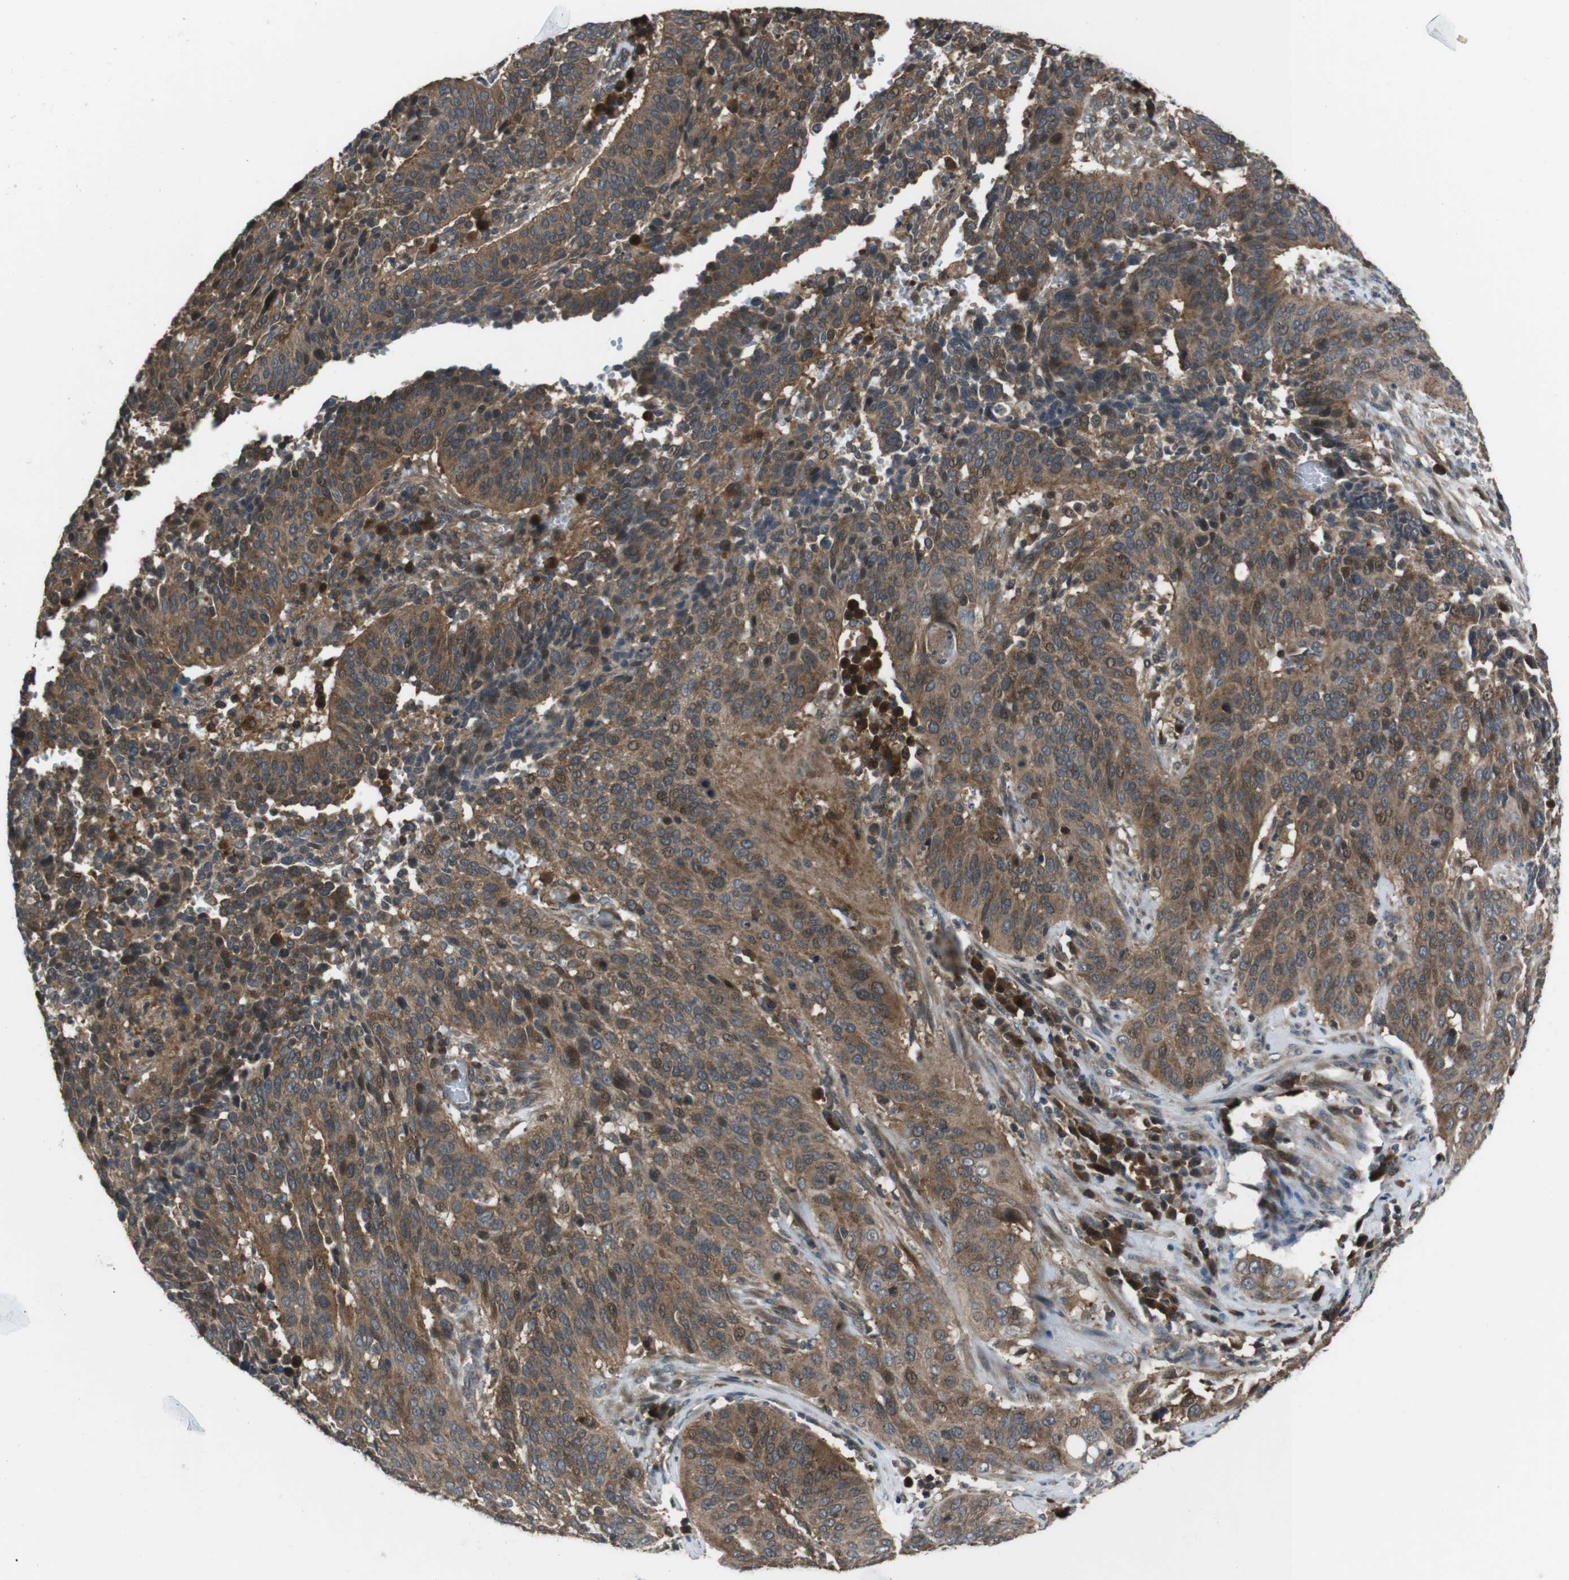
{"staining": {"intensity": "moderate", "quantity": ">75%", "location": "cytoplasmic/membranous,nuclear"}, "tissue": "cervical cancer", "cell_type": "Tumor cells", "image_type": "cancer", "snomed": [{"axis": "morphology", "description": "Normal tissue, NOS"}, {"axis": "morphology", "description": "Squamous cell carcinoma, NOS"}, {"axis": "topography", "description": "Cervix"}], "caption": "This is an image of immunohistochemistry staining of cervical cancer (squamous cell carcinoma), which shows moderate positivity in the cytoplasmic/membranous and nuclear of tumor cells.", "gene": "SLC22A23", "patient": {"sex": "female", "age": 39}}